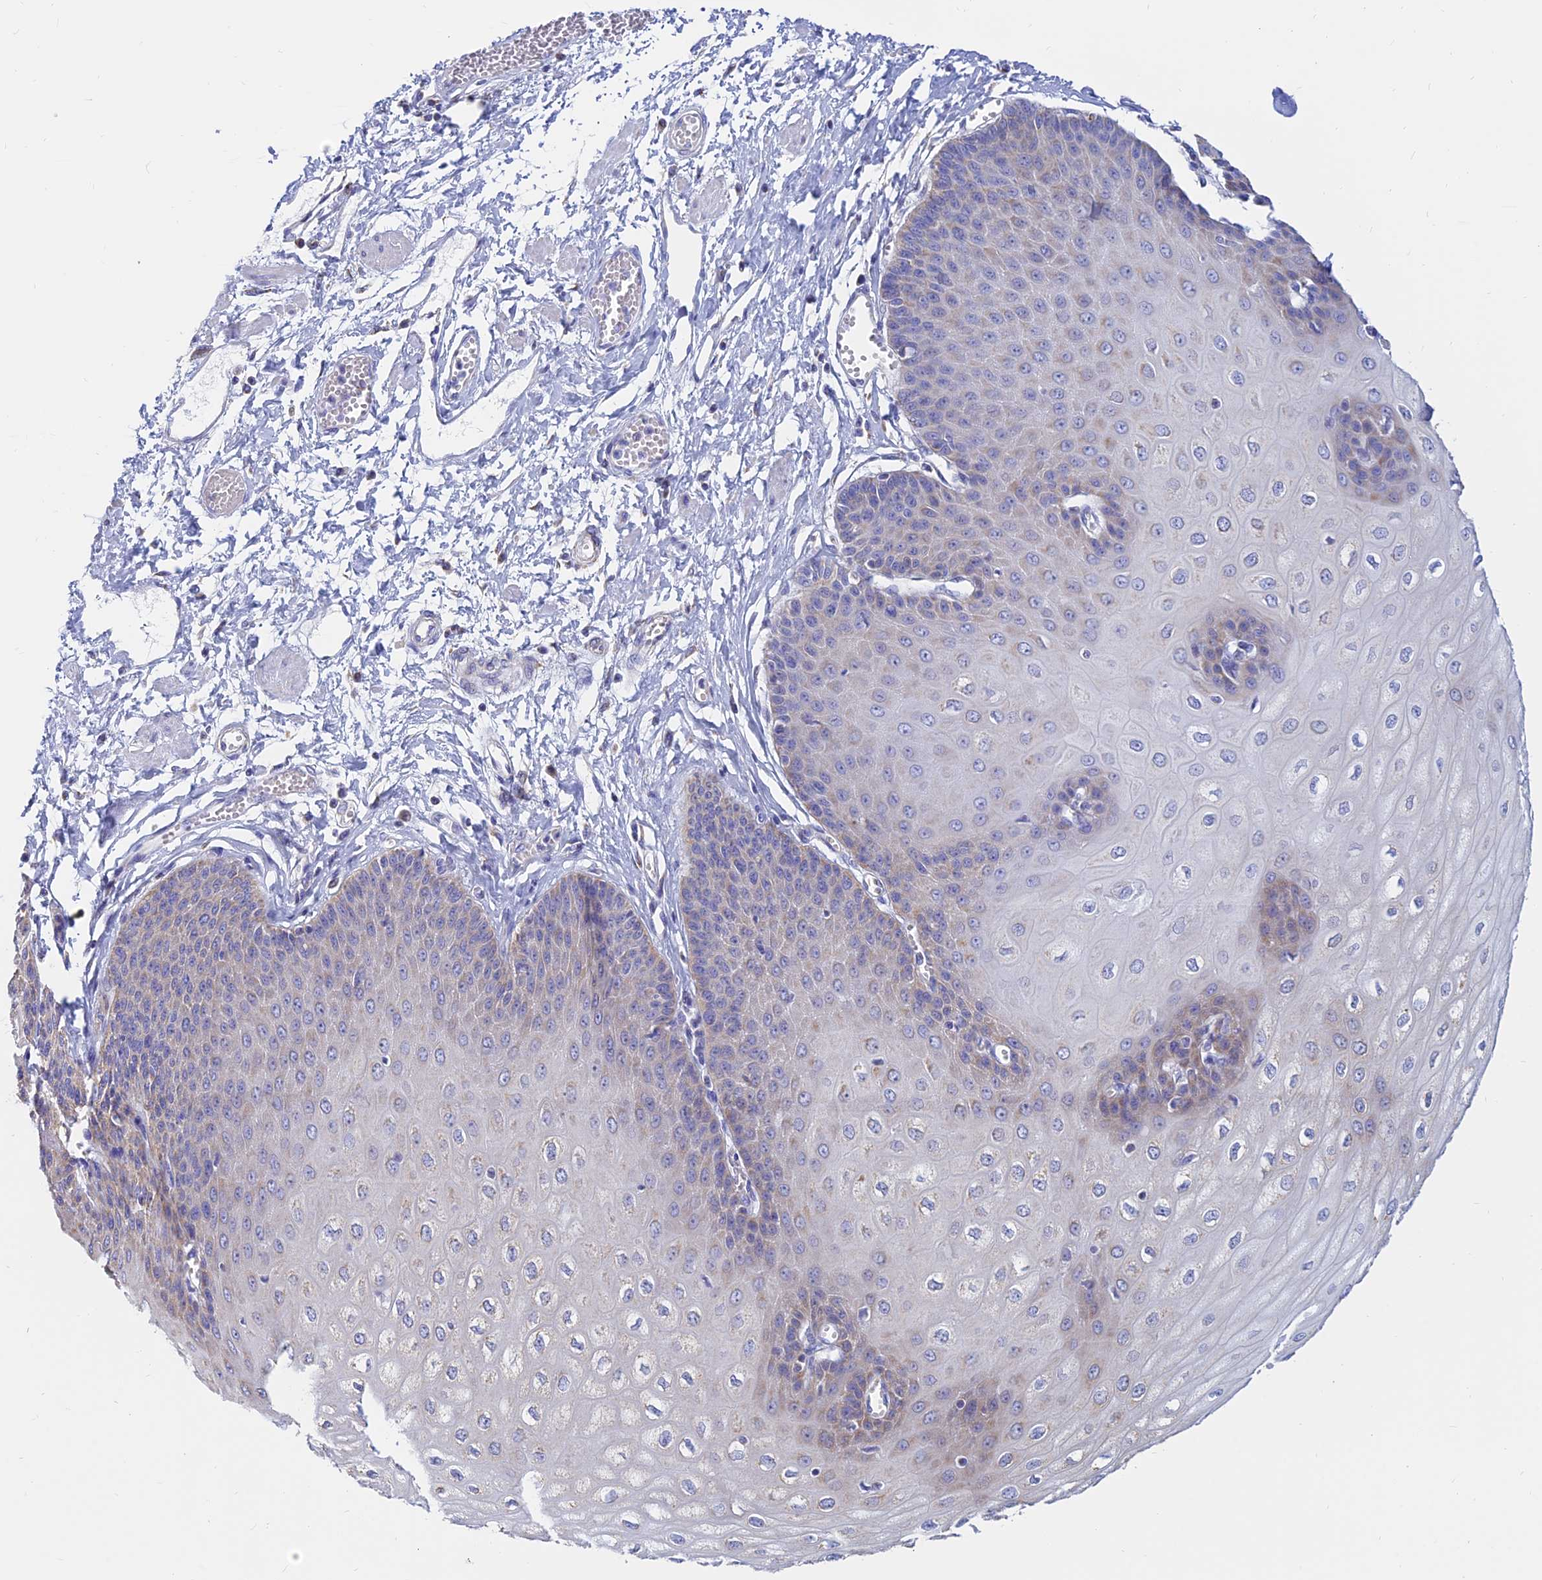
{"staining": {"intensity": "moderate", "quantity": "25%-75%", "location": "cytoplasmic/membranous"}, "tissue": "esophagus", "cell_type": "Squamous epithelial cells", "image_type": "normal", "snomed": [{"axis": "morphology", "description": "Normal tissue, NOS"}, {"axis": "topography", "description": "Esophagus"}], "caption": "A high-resolution image shows IHC staining of benign esophagus, which displays moderate cytoplasmic/membranous expression in about 25%-75% of squamous epithelial cells.", "gene": "MGST1", "patient": {"sex": "male", "age": 60}}